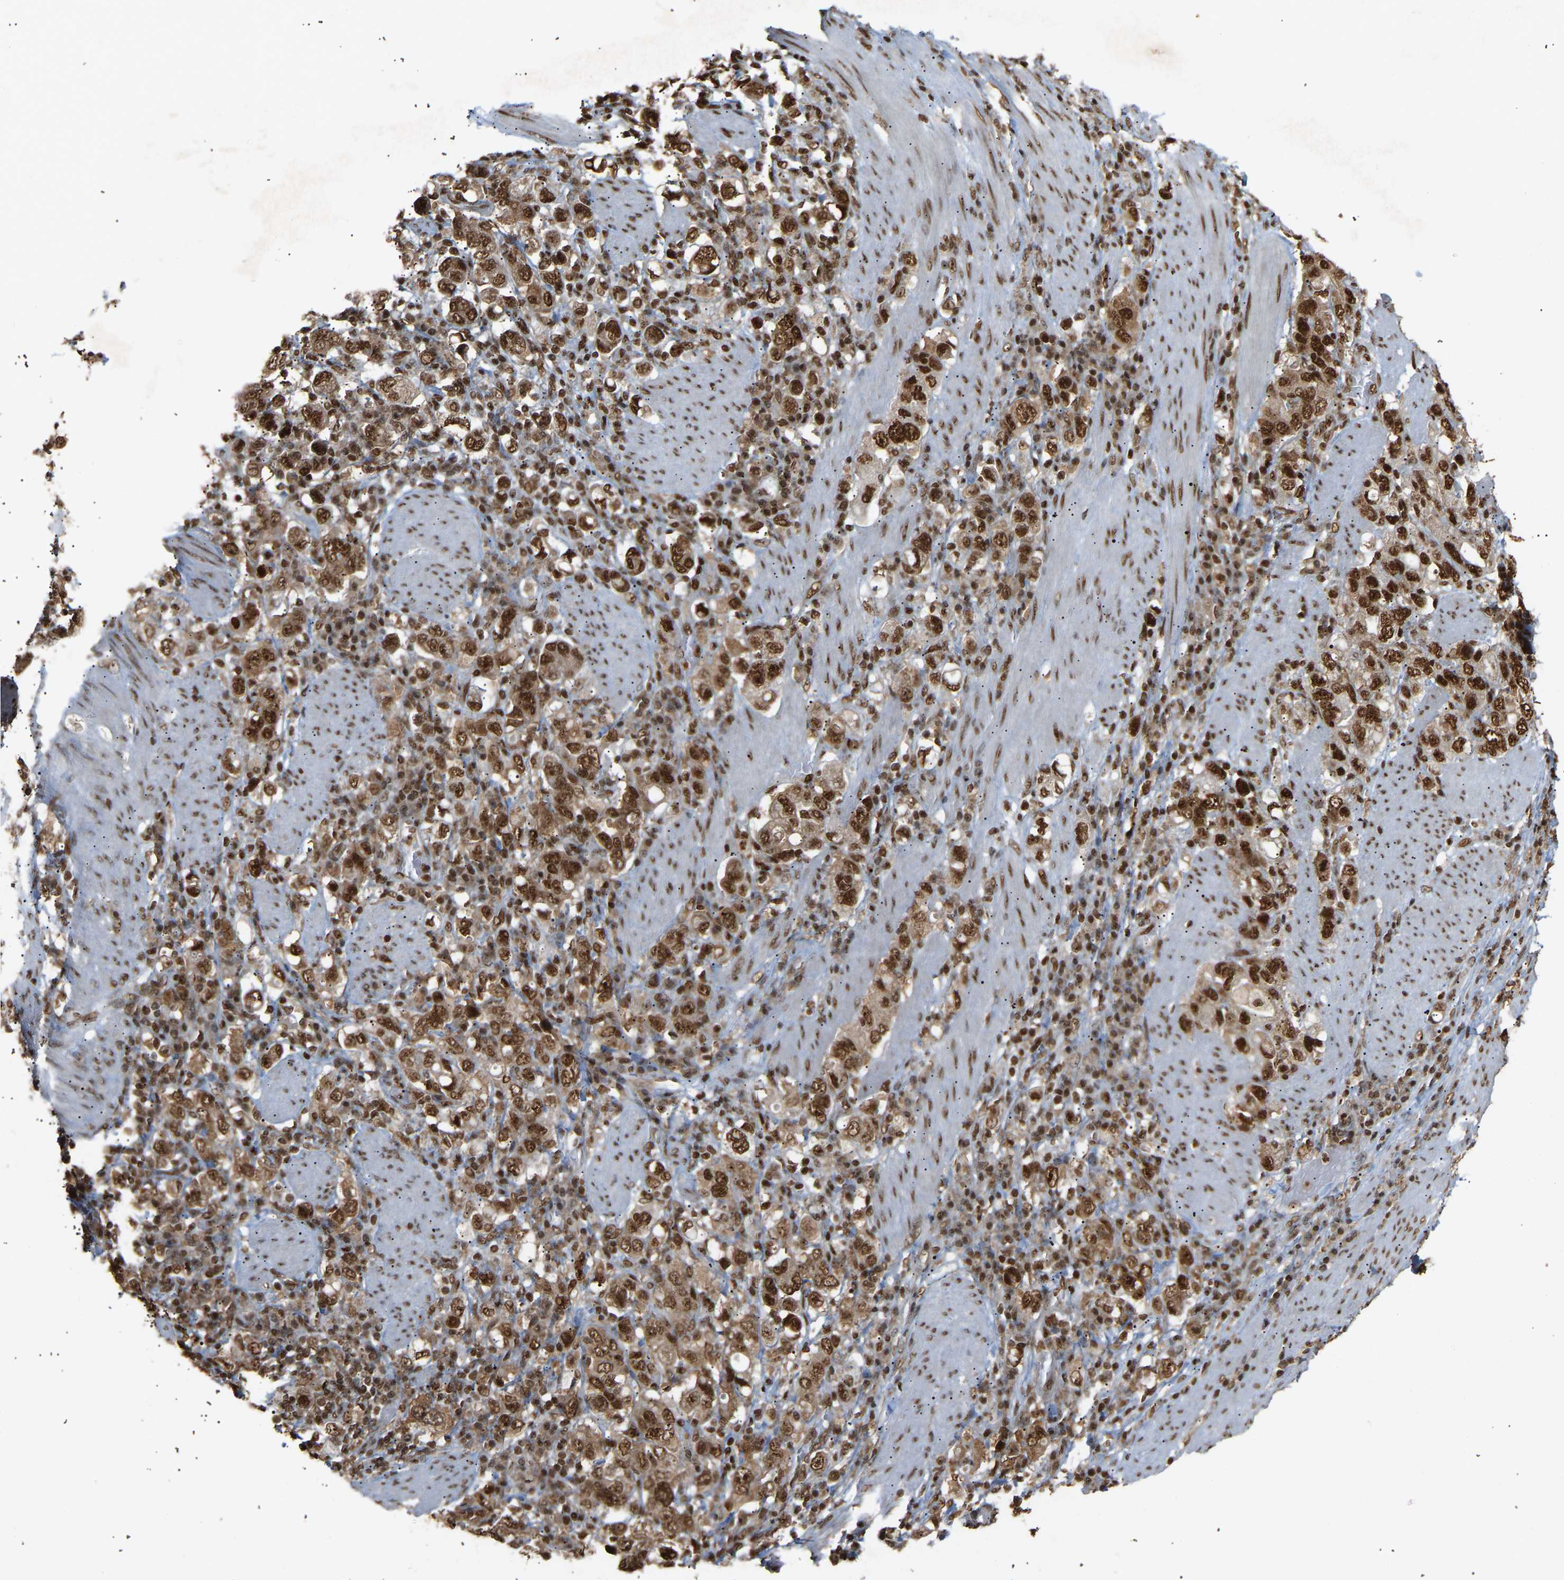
{"staining": {"intensity": "strong", "quantity": ">75%", "location": "cytoplasmic/membranous,nuclear"}, "tissue": "stomach cancer", "cell_type": "Tumor cells", "image_type": "cancer", "snomed": [{"axis": "morphology", "description": "Adenocarcinoma, NOS"}, {"axis": "topography", "description": "Stomach, upper"}], "caption": "This is a micrograph of IHC staining of adenocarcinoma (stomach), which shows strong expression in the cytoplasmic/membranous and nuclear of tumor cells.", "gene": "ALYREF", "patient": {"sex": "male", "age": 62}}